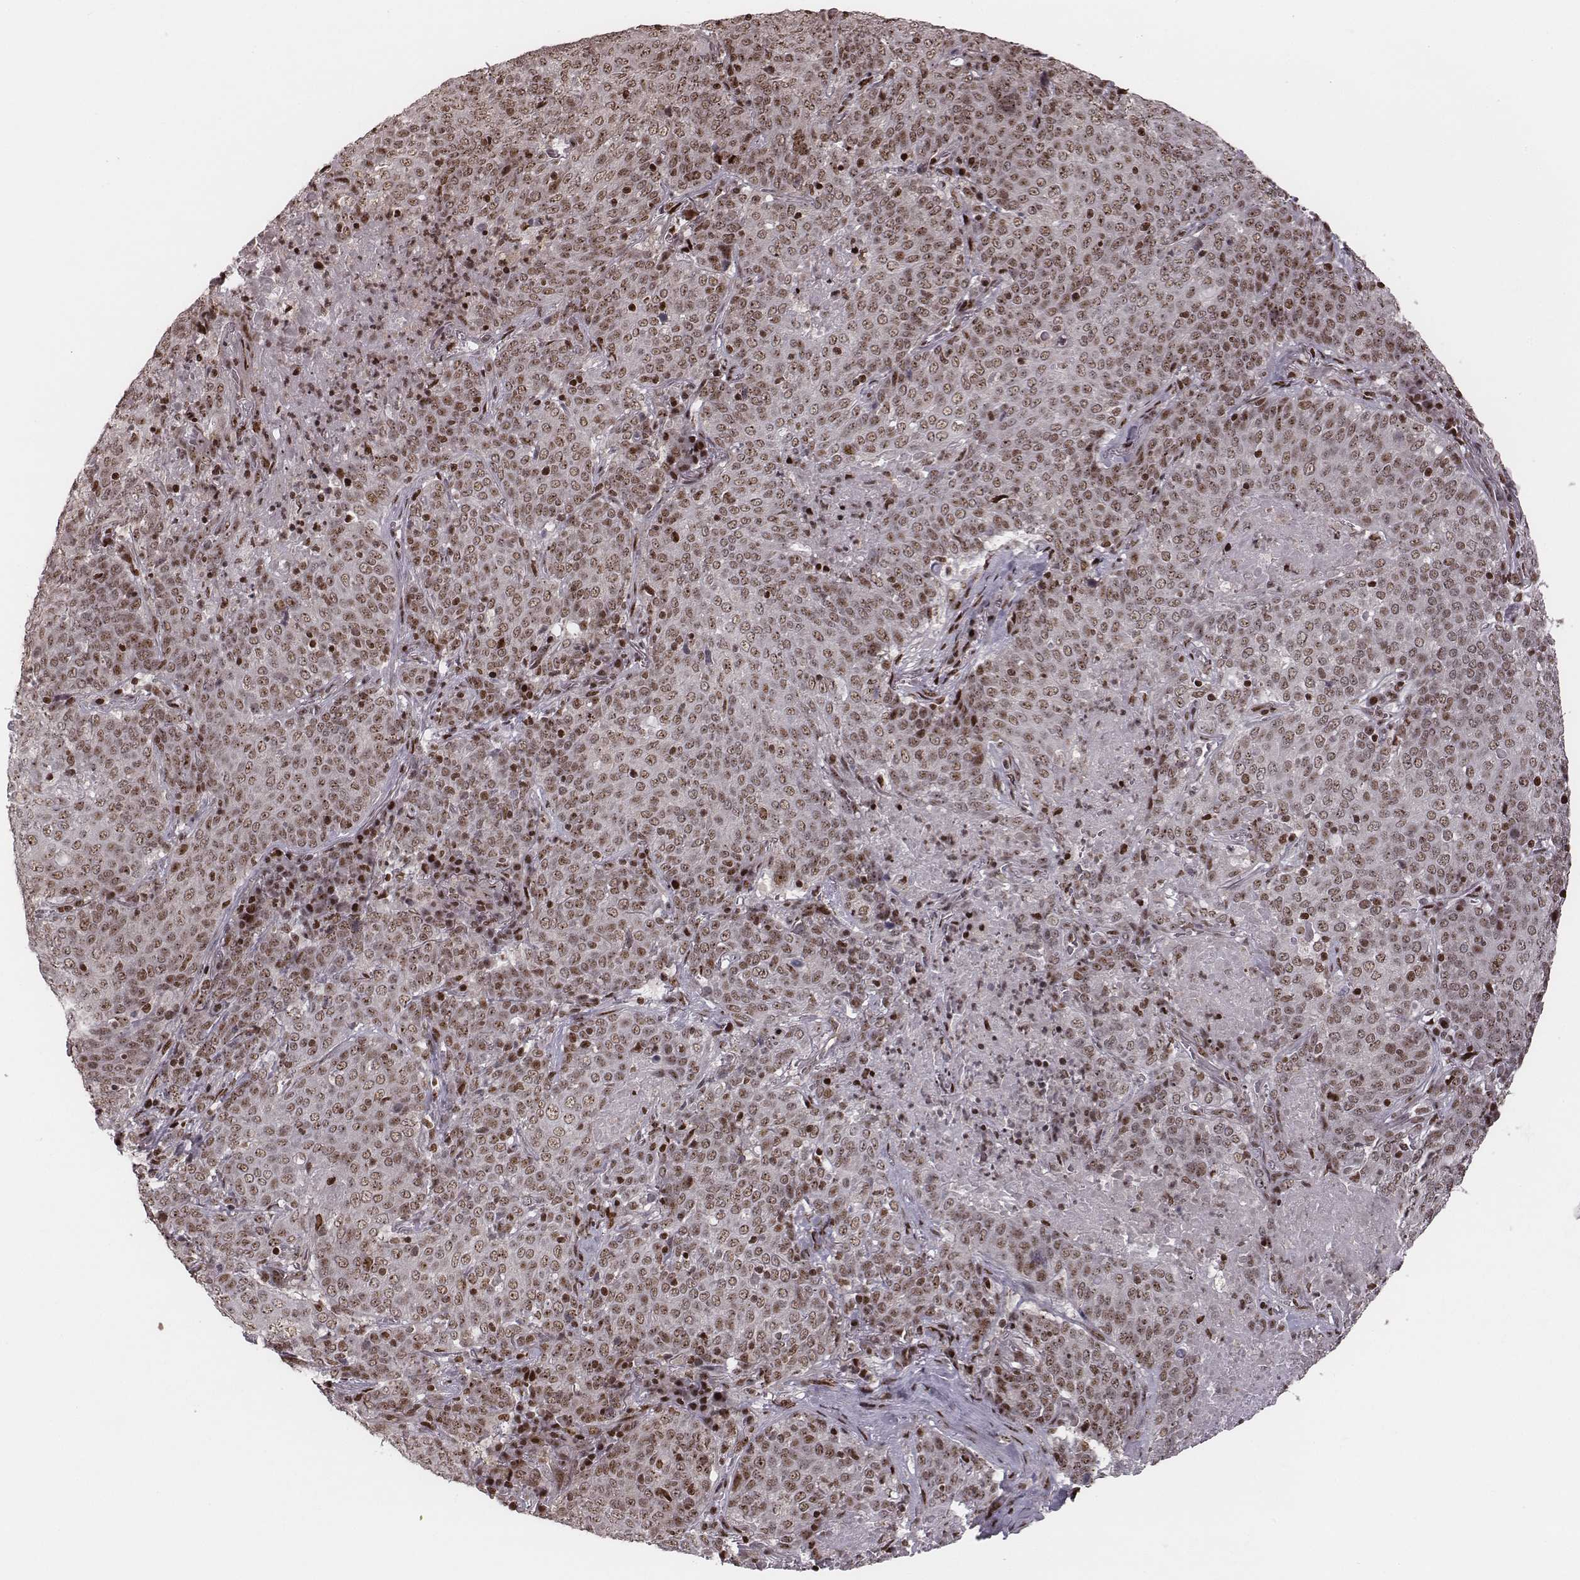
{"staining": {"intensity": "weak", "quantity": "25%-75%", "location": "nuclear"}, "tissue": "lung cancer", "cell_type": "Tumor cells", "image_type": "cancer", "snomed": [{"axis": "morphology", "description": "Squamous cell carcinoma, NOS"}, {"axis": "topography", "description": "Lung"}], "caption": "A brown stain labels weak nuclear expression of a protein in human squamous cell carcinoma (lung) tumor cells.", "gene": "VRK3", "patient": {"sex": "male", "age": 82}}